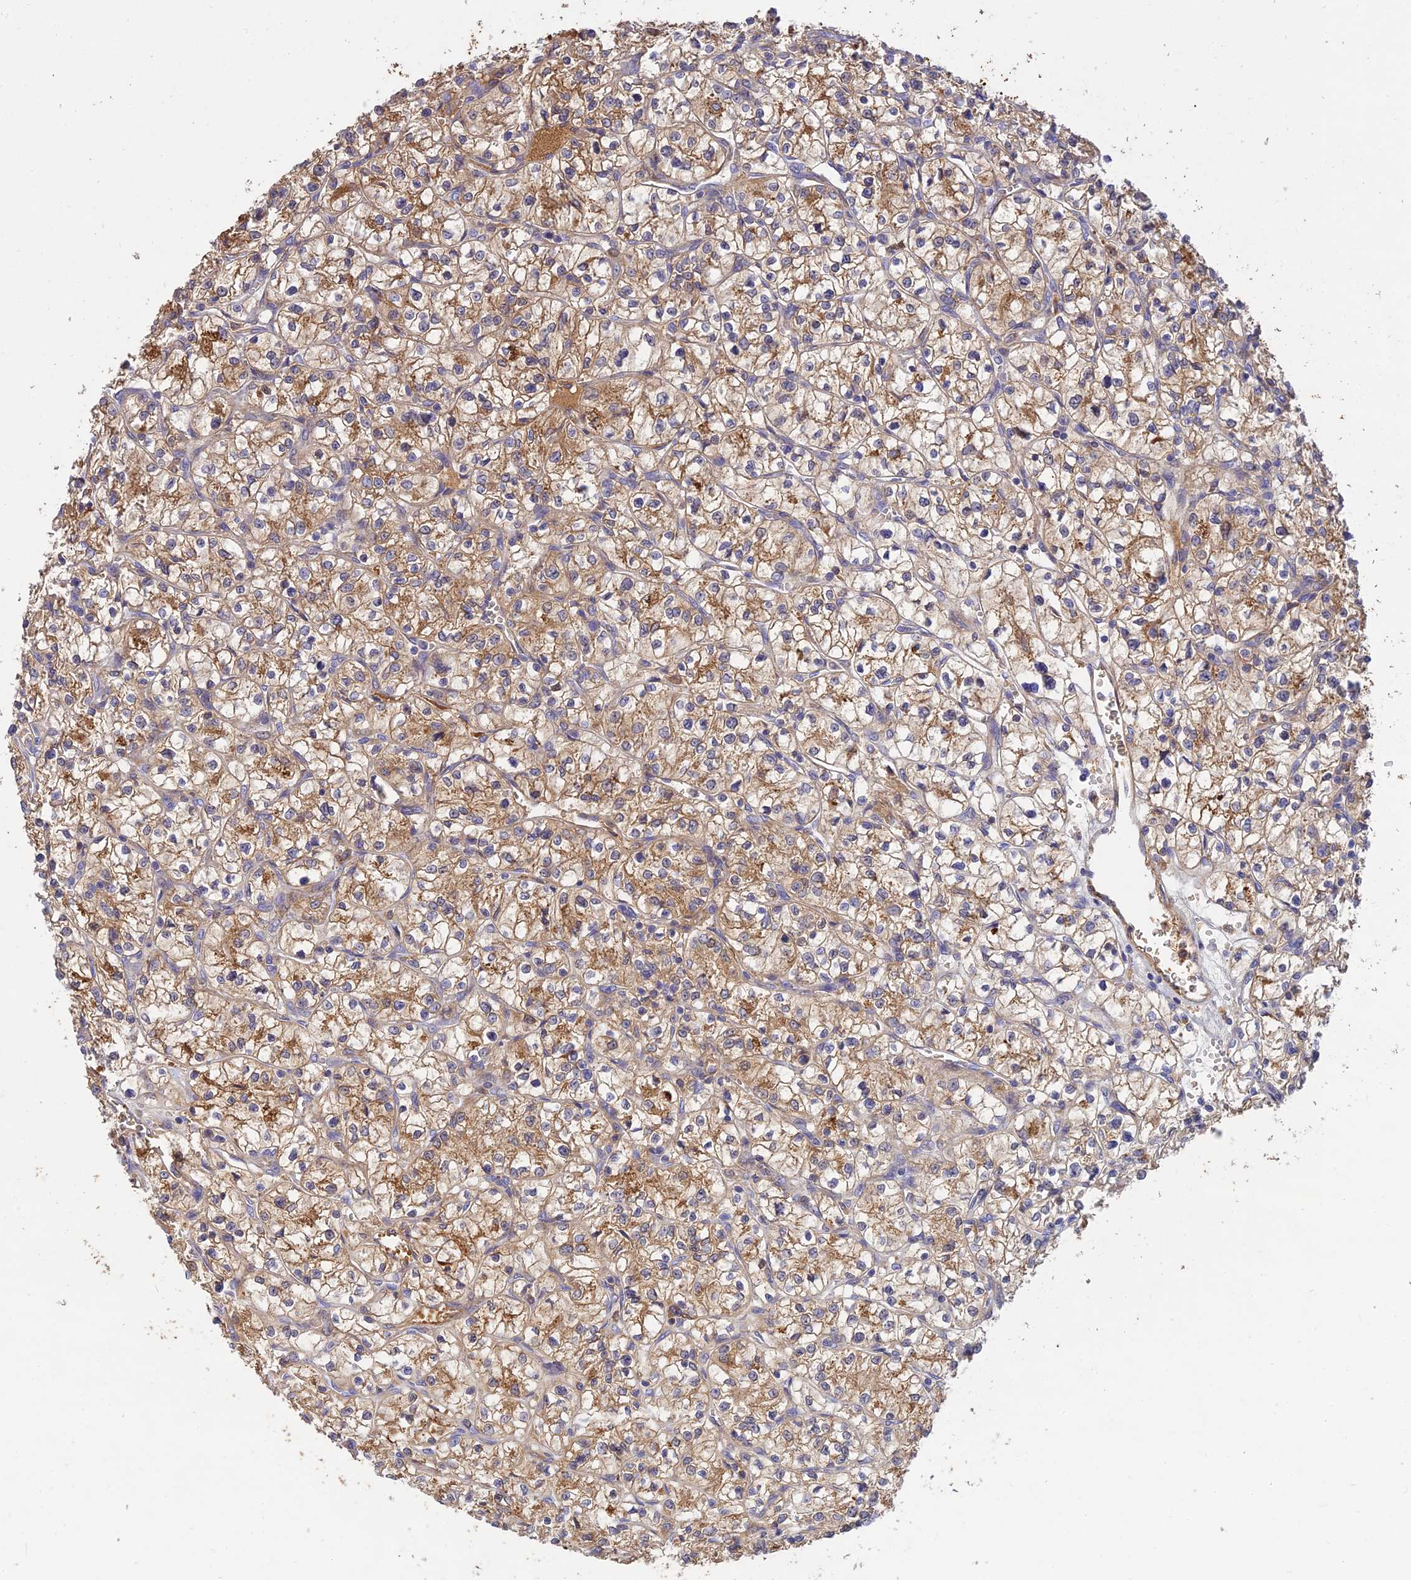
{"staining": {"intensity": "moderate", "quantity": ">75%", "location": "cytoplasmic/membranous"}, "tissue": "renal cancer", "cell_type": "Tumor cells", "image_type": "cancer", "snomed": [{"axis": "morphology", "description": "Adenocarcinoma, NOS"}, {"axis": "topography", "description": "Kidney"}], "caption": "A medium amount of moderate cytoplasmic/membranous expression is identified in approximately >75% of tumor cells in renal adenocarcinoma tissue. The staining is performed using DAB (3,3'-diaminobenzidine) brown chromogen to label protein expression. The nuclei are counter-stained blue using hematoxylin.", "gene": "ACSM5", "patient": {"sex": "female", "age": 64}}